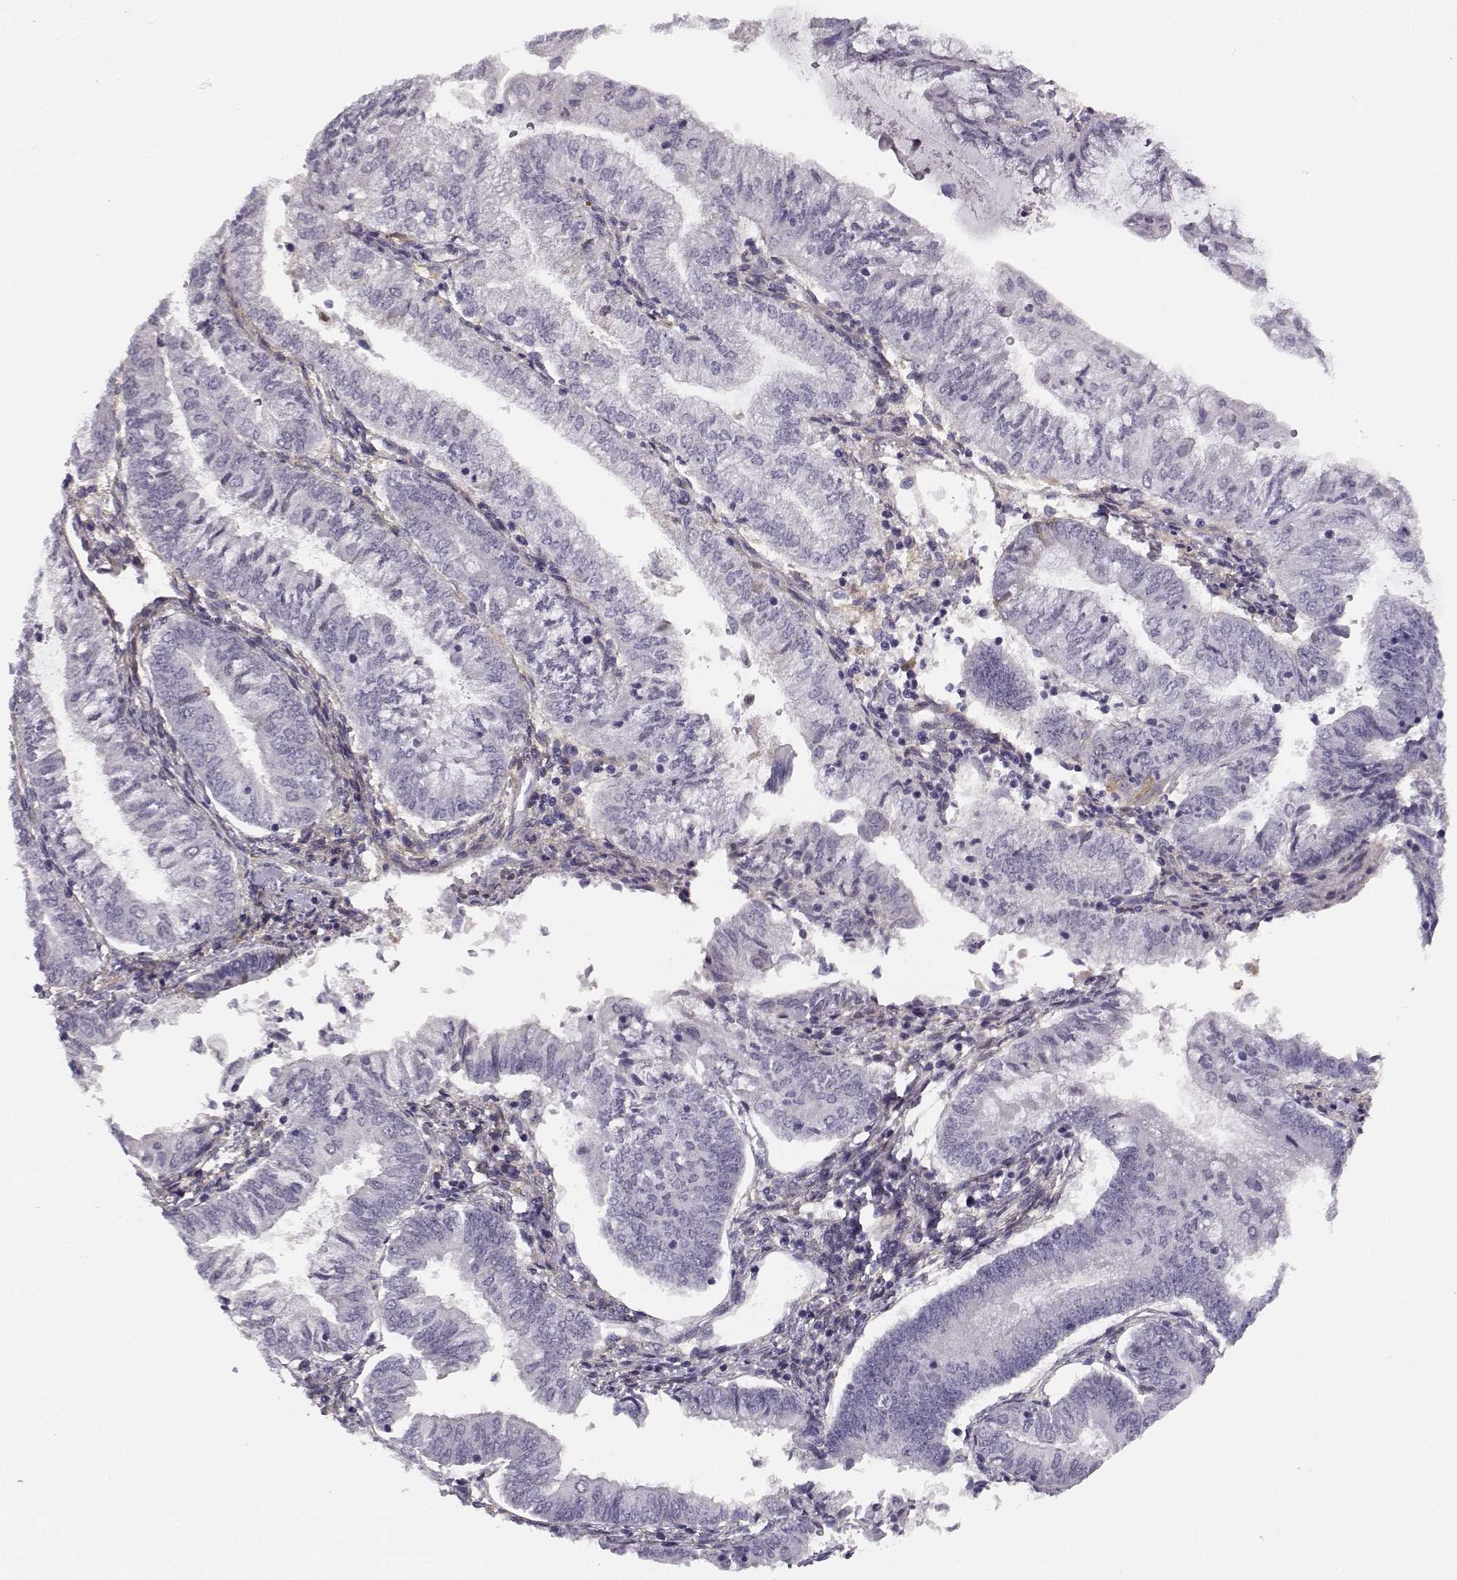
{"staining": {"intensity": "negative", "quantity": "none", "location": "none"}, "tissue": "endometrial cancer", "cell_type": "Tumor cells", "image_type": "cancer", "snomed": [{"axis": "morphology", "description": "Adenocarcinoma, NOS"}, {"axis": "topography", "description": "Endometrium"}], "caption": "The histopathology image demonstrates no staining of tumor cells in adenocarcinoma (endometrial).", "gene": "TRIM69", "patient": {"sex": "female", "age": 55}}